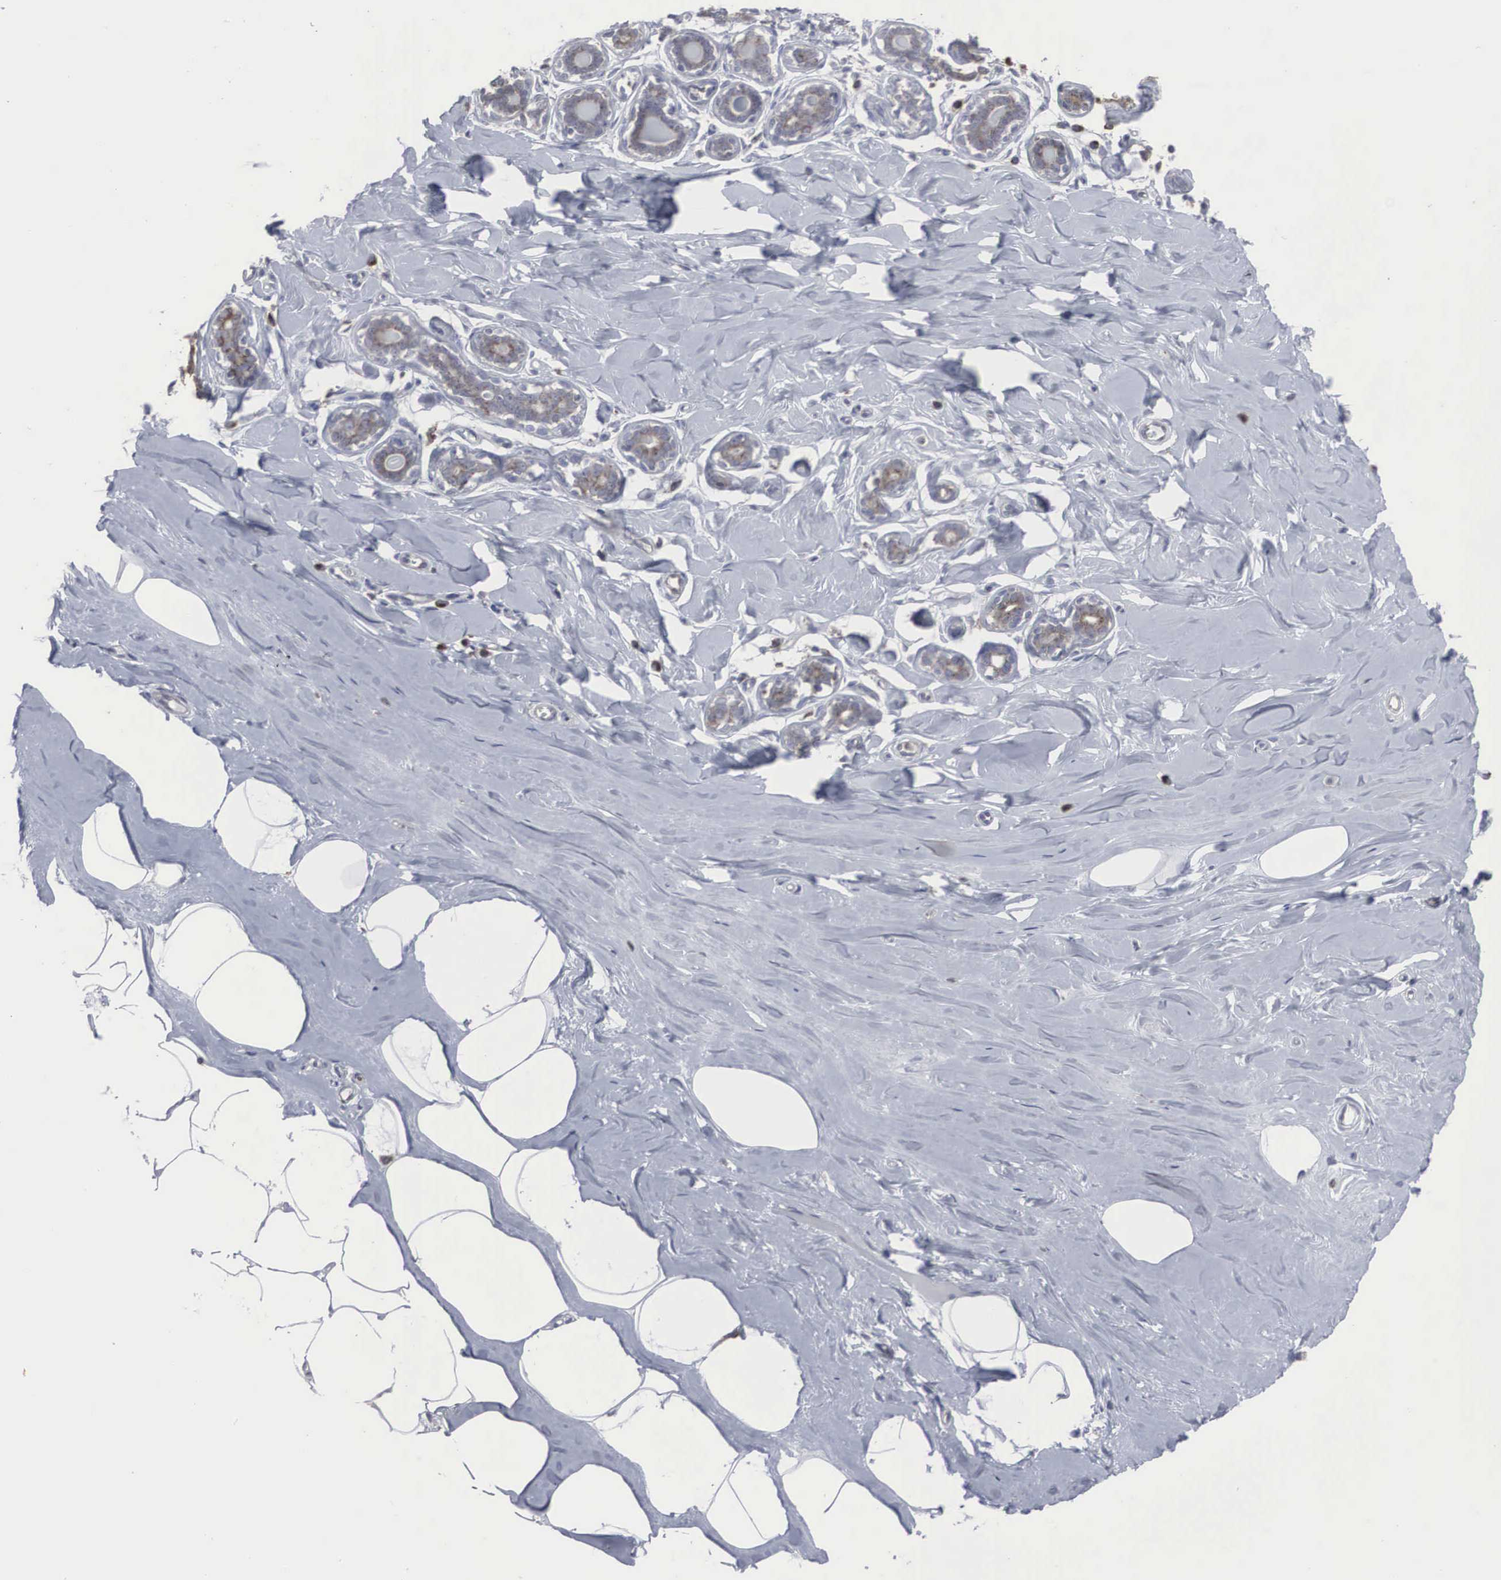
{"staining": {"intensity": "negative", "quantity": "none", "location": "none"}, "tissue": "breast", "cell_type": "Adipocytes", "image_type": "normal", "snomed": [{"axis": "morphology", "description": "Normal tissue, NOS"}, {"axis": "topography", "description": "Breast"}], "caption": "Histopathology image shows no protein expression in adipocytes of unremarkable breast. (Immunohistochemistry (ihc), brightfield microscopy, high magnification).", "gene": "CTAGE15", "patient": {"sex": "female", "age": 45}}